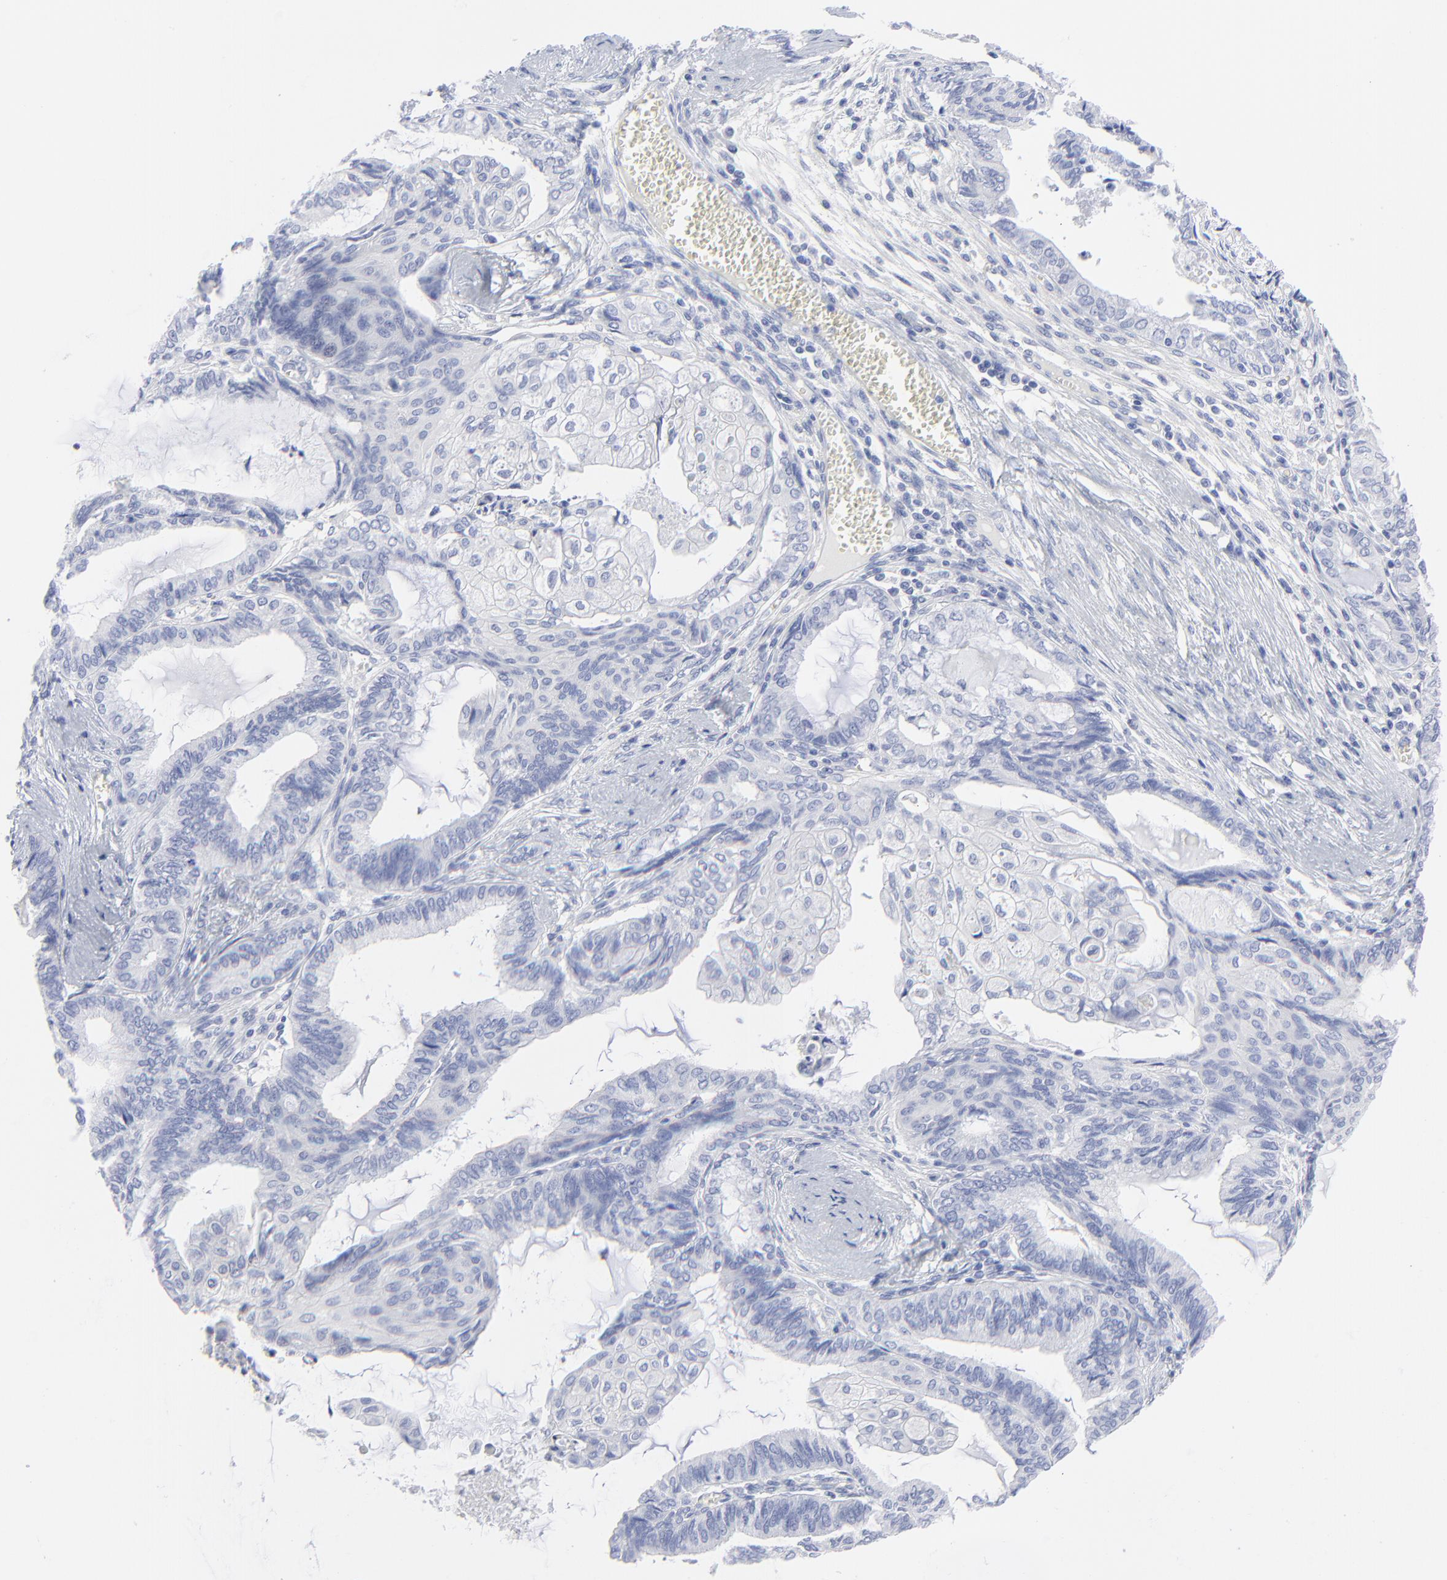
{"staining": {"intensity": "negative", "quantity": "none", "location": "none"}, "tissue": "endometrial cancer", "cell_type": "Tumor cells", "image_type": "cancer", "snomed": [{"axis": "morphology", "description": "Adenocarcinoma, NOS"}, {"axis": "topography", "description": "Endometrium"}], "caption": "Tumor cells are negative for brown protein staining in adenocarcinoma (endometrial). (DAB immunohistochemistry visualized using brightfield microscopy, high magnification).", "gene": "PSD3", "patient": {"sex": "female", "age": 79}}